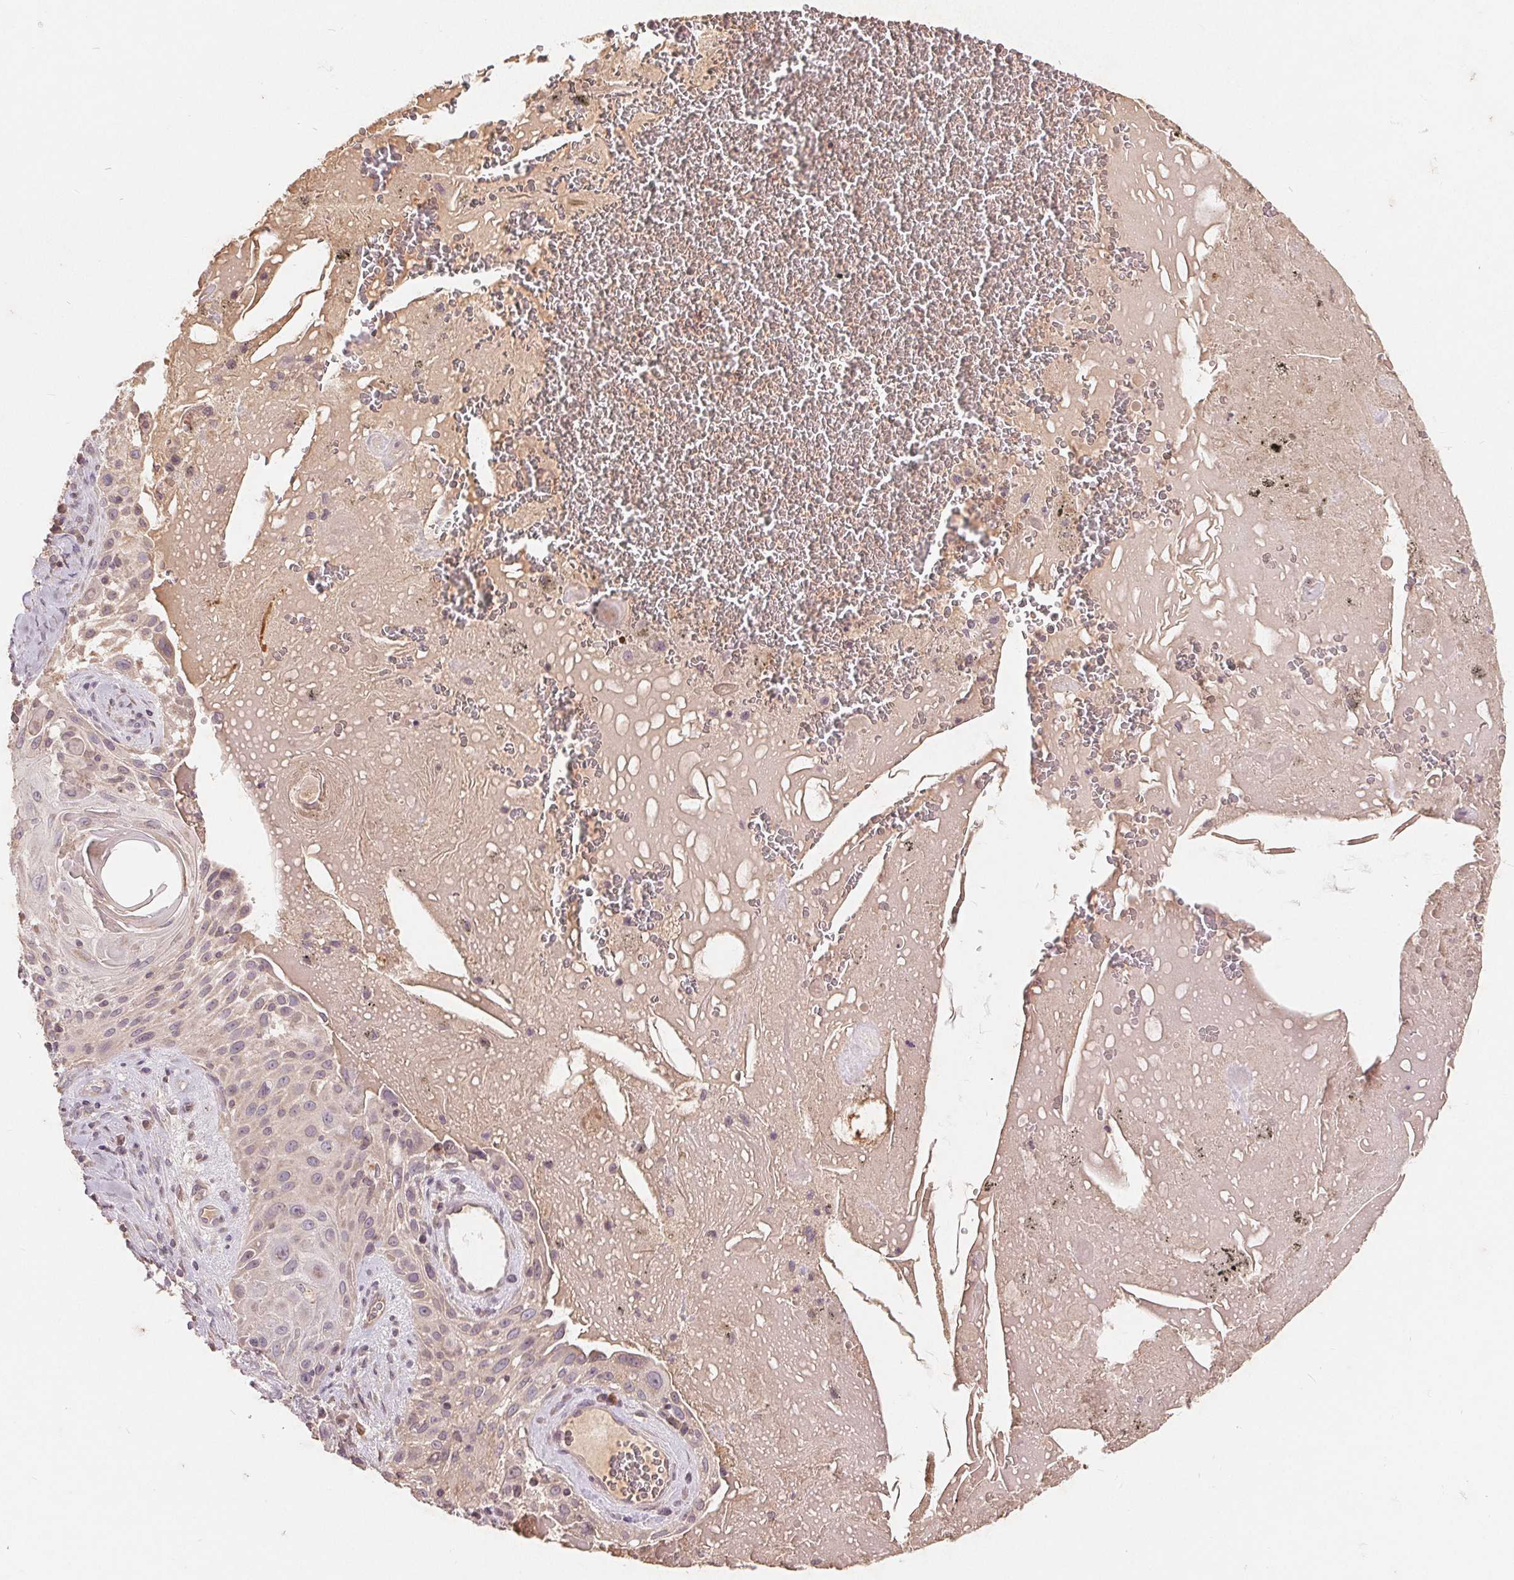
{"staining": {"intensity": "negative", "quantity": "none", "location": "none"}, "tissue": "lung cancer", "cell_type": "Tumor cells", "image_type": "cancer", "snomed": [{"axis": "morphology", "description": "Squamous cell carcinoma, NOS"}, {"axis": "topography", "description": "Lung"}], "caption": "Immunohistochemistry (IHC) of human lung cancer (squamous cell carcinoma) exhibits no staining in tumor cells. The staining was performed using DAB (3,3'-diaminobenzidine) to visualize the protein expression in brown, while the nuclei were stained in blue with hematoxylin (Magnification: 20x).", "gene": "CDIPT", "patient": {"sex": "male", "age": 79}}